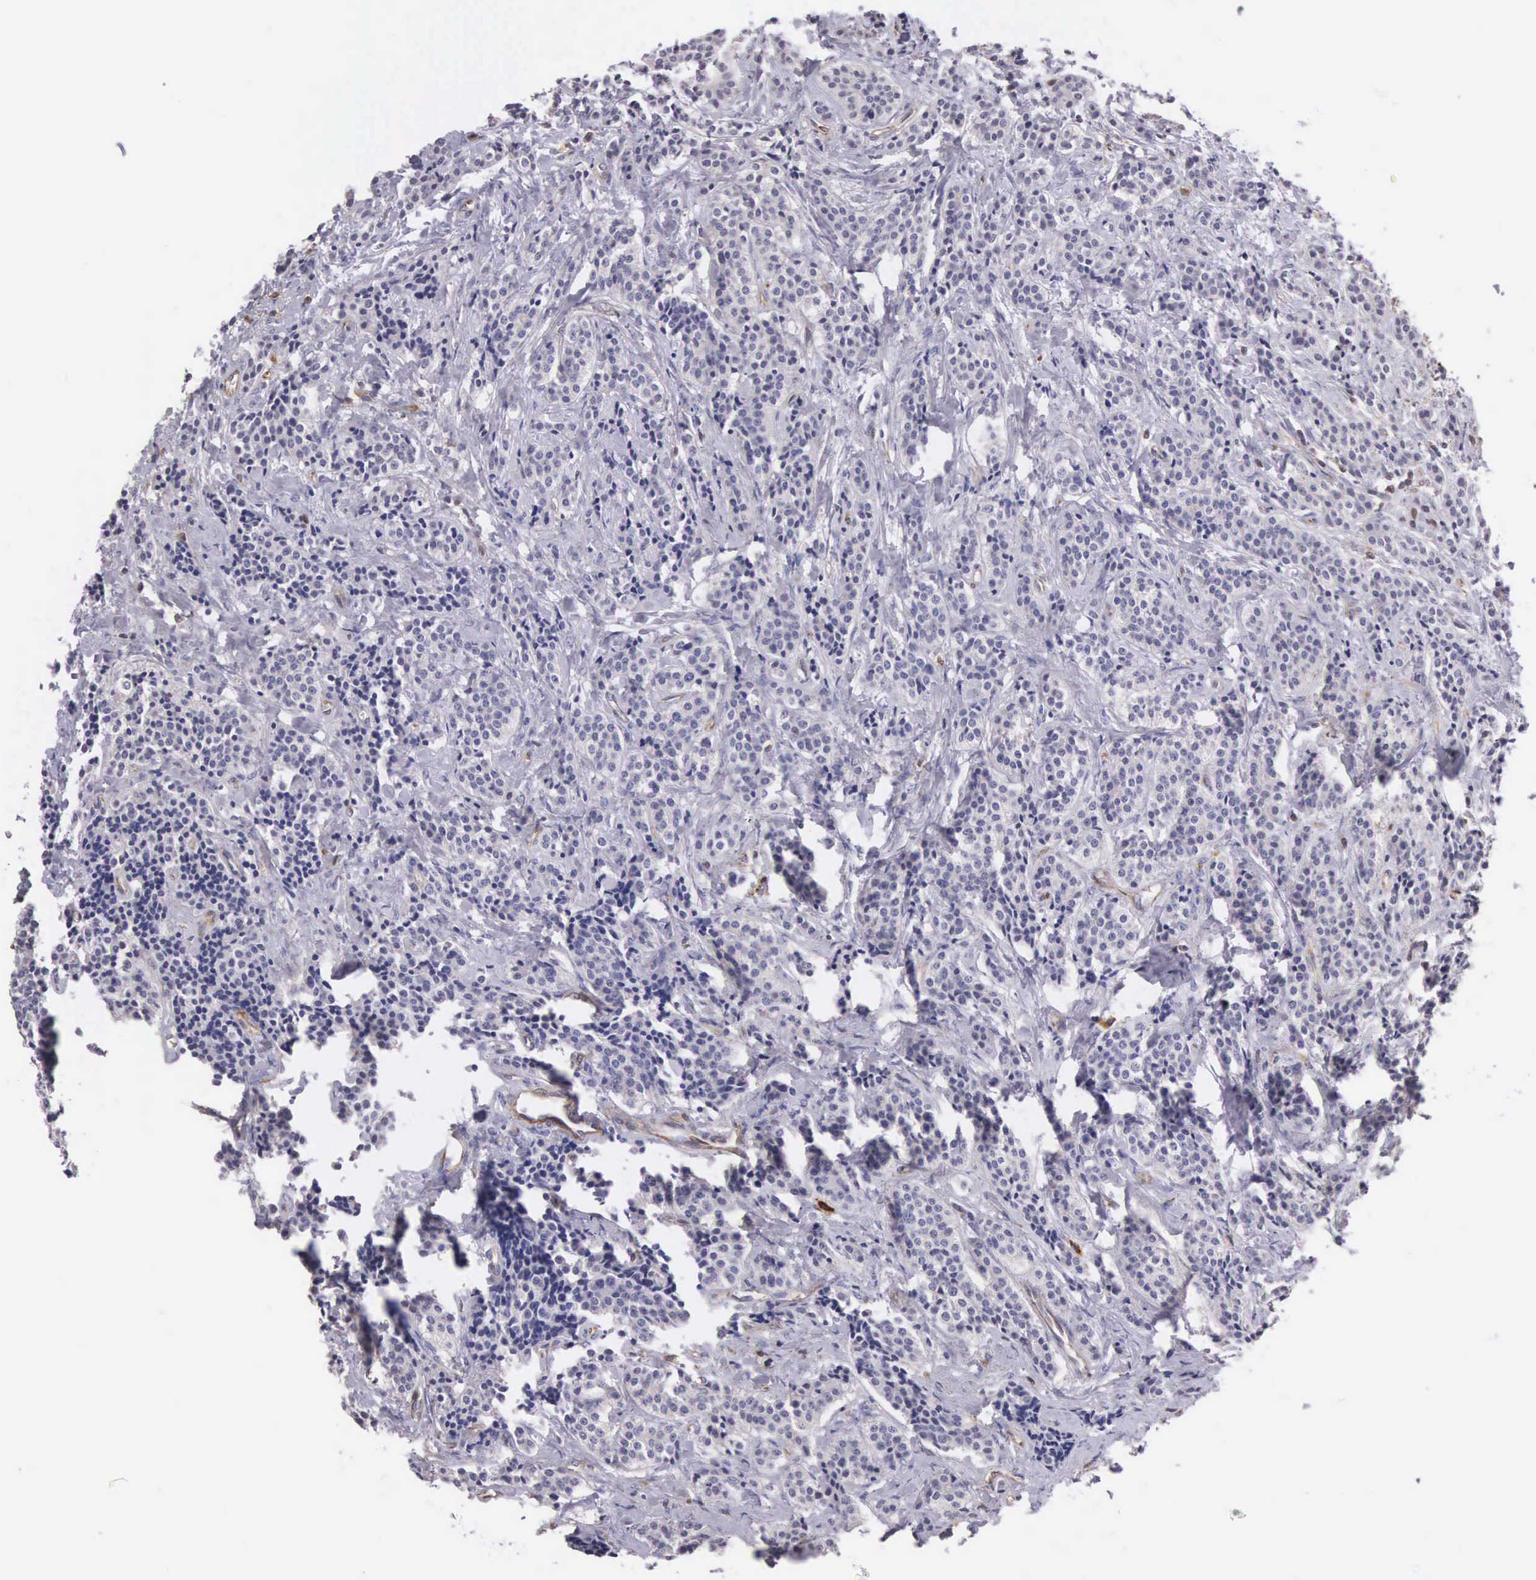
{"staining": {"intensity": "negative", "quantity": "none", "location": "none"}, "tissue": "carcinoid", "cell_type": "Tumor cells", "image_type": "cancer", "snomed": [{"axis": "morphology", "description": "Carcinoid, malignant, NOS"}, {"axis": "topography", "description": "Small intestine"}], "caption": "Malignant carcinoid stained for a protein using immunohistochemistry (IHC) shows no expression tumor cells.", "gene": "OSBPL3", "patient": {"sex": "male", "age": 63}}